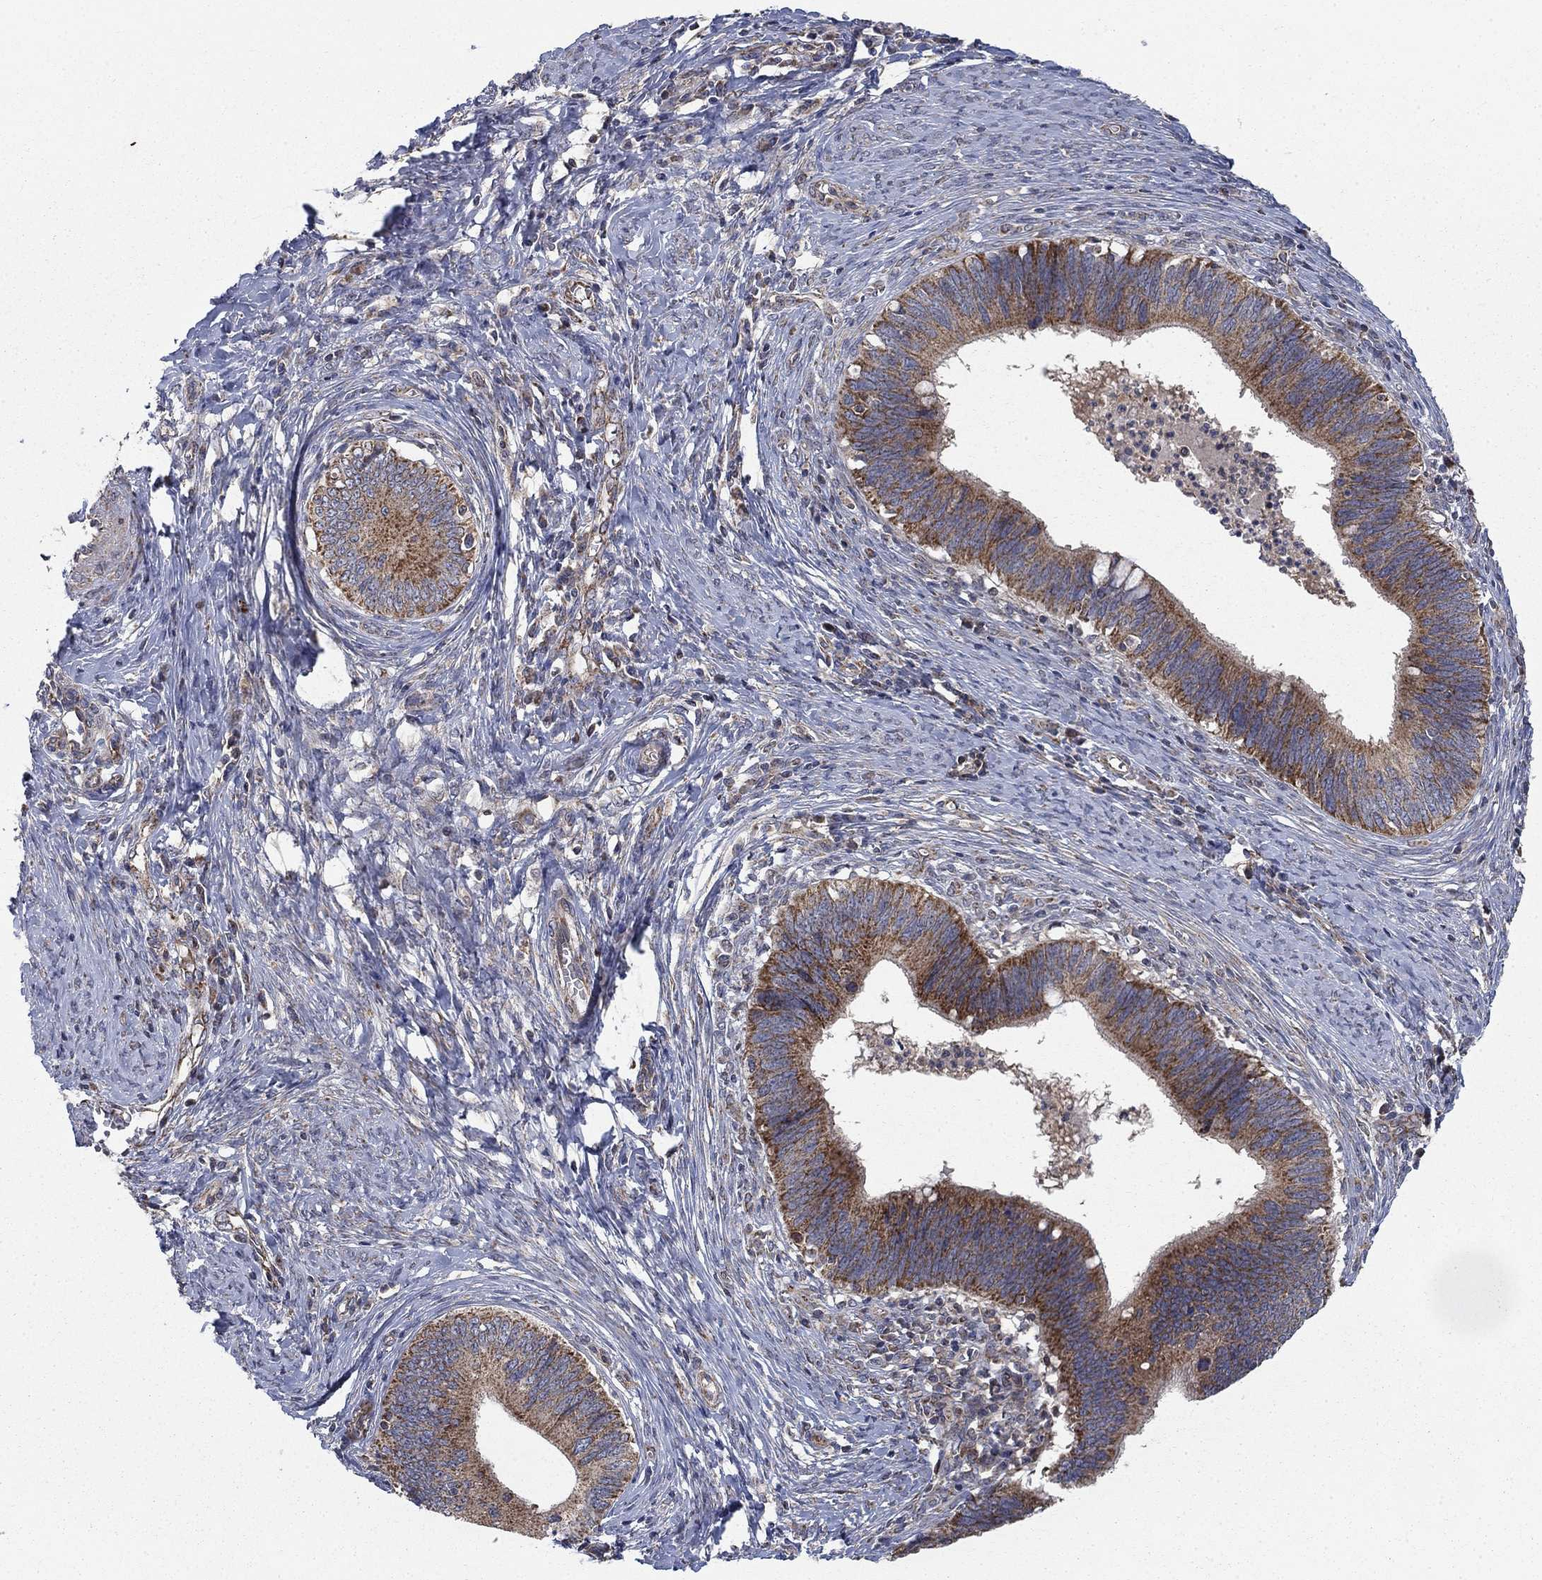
{"staining": {"intensity": "strong", "quantity": ">75%", "location": "cytoplasmic/membranous"}, "tissue": "cervical cancer", "cell_type": "Tumor cells", "image_type": "cancer", "snomed": [{"axis": "morphology", "description": "Adenocarcinoma, NOS"}, {"axis": "topography", "description": "Cervix"}], "caption": "Strong cytoplasmic/membranous positivity is identified in approximately >75% of tumor cells in adenocarcinoma (cervical).", "gene": "NME7", "patient": {"sex": "female", "age": 42}}